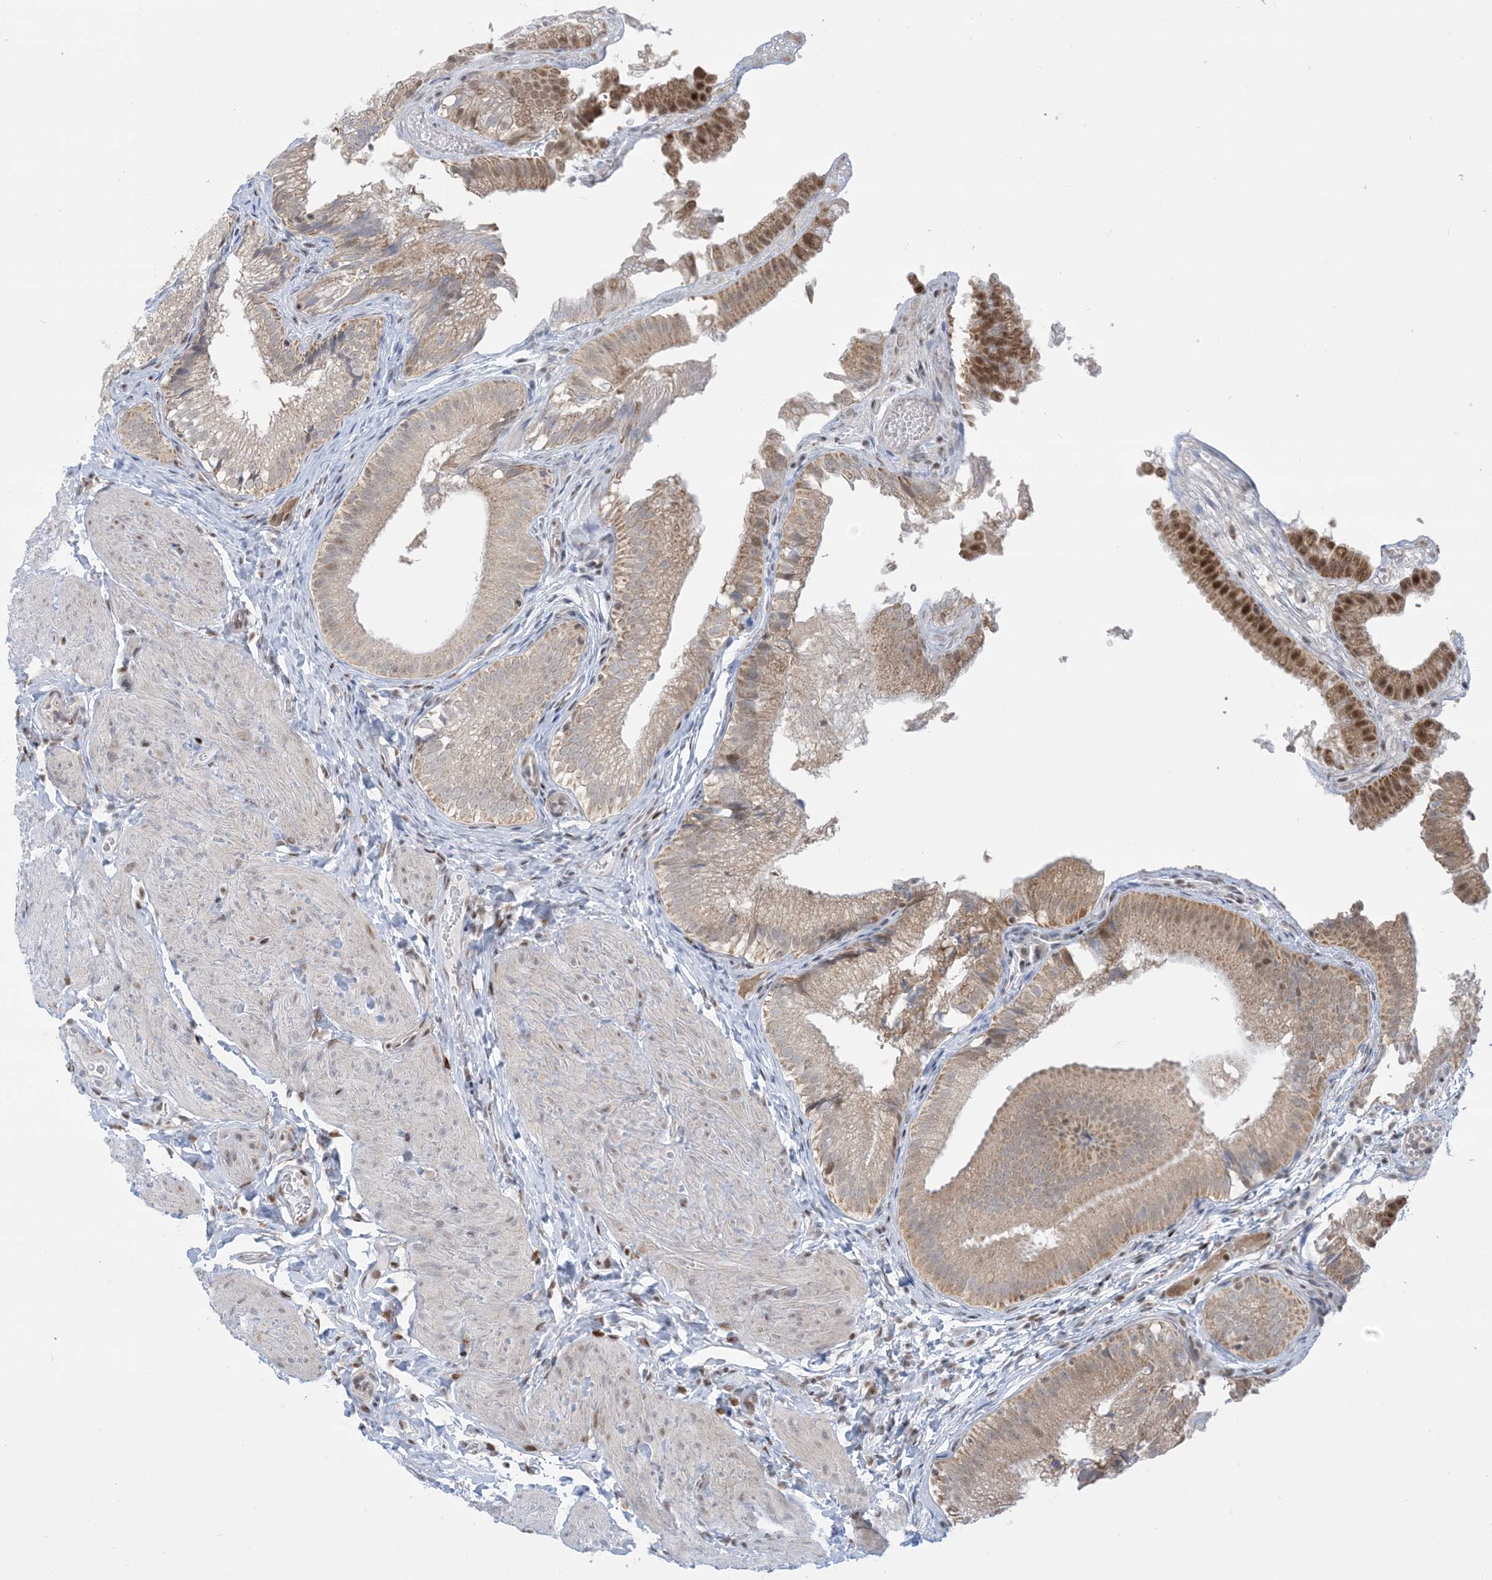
{"staining": {"intensity": "moderate", "quantity": "25%-75%", "location": "cytoplasmic/membranous,nuclear"}, "tissue": "gallbladder", "cell_type": "Glandular cells", "image_type": "normal", "snomed": [{"axis": "morphology", "description": "Normal tissue, NOS"}, {"axis": "topography", "description": "Gallbladder"}], "caption": "Brown immunohistochemical staining in normal human gallbladder exhibits moderate cytoplasmic/membranous,nuclear staining in about 25%-75% of glandular cells.", "gene": "TFPT", "patient": {"sex": "female", "age": 30}}